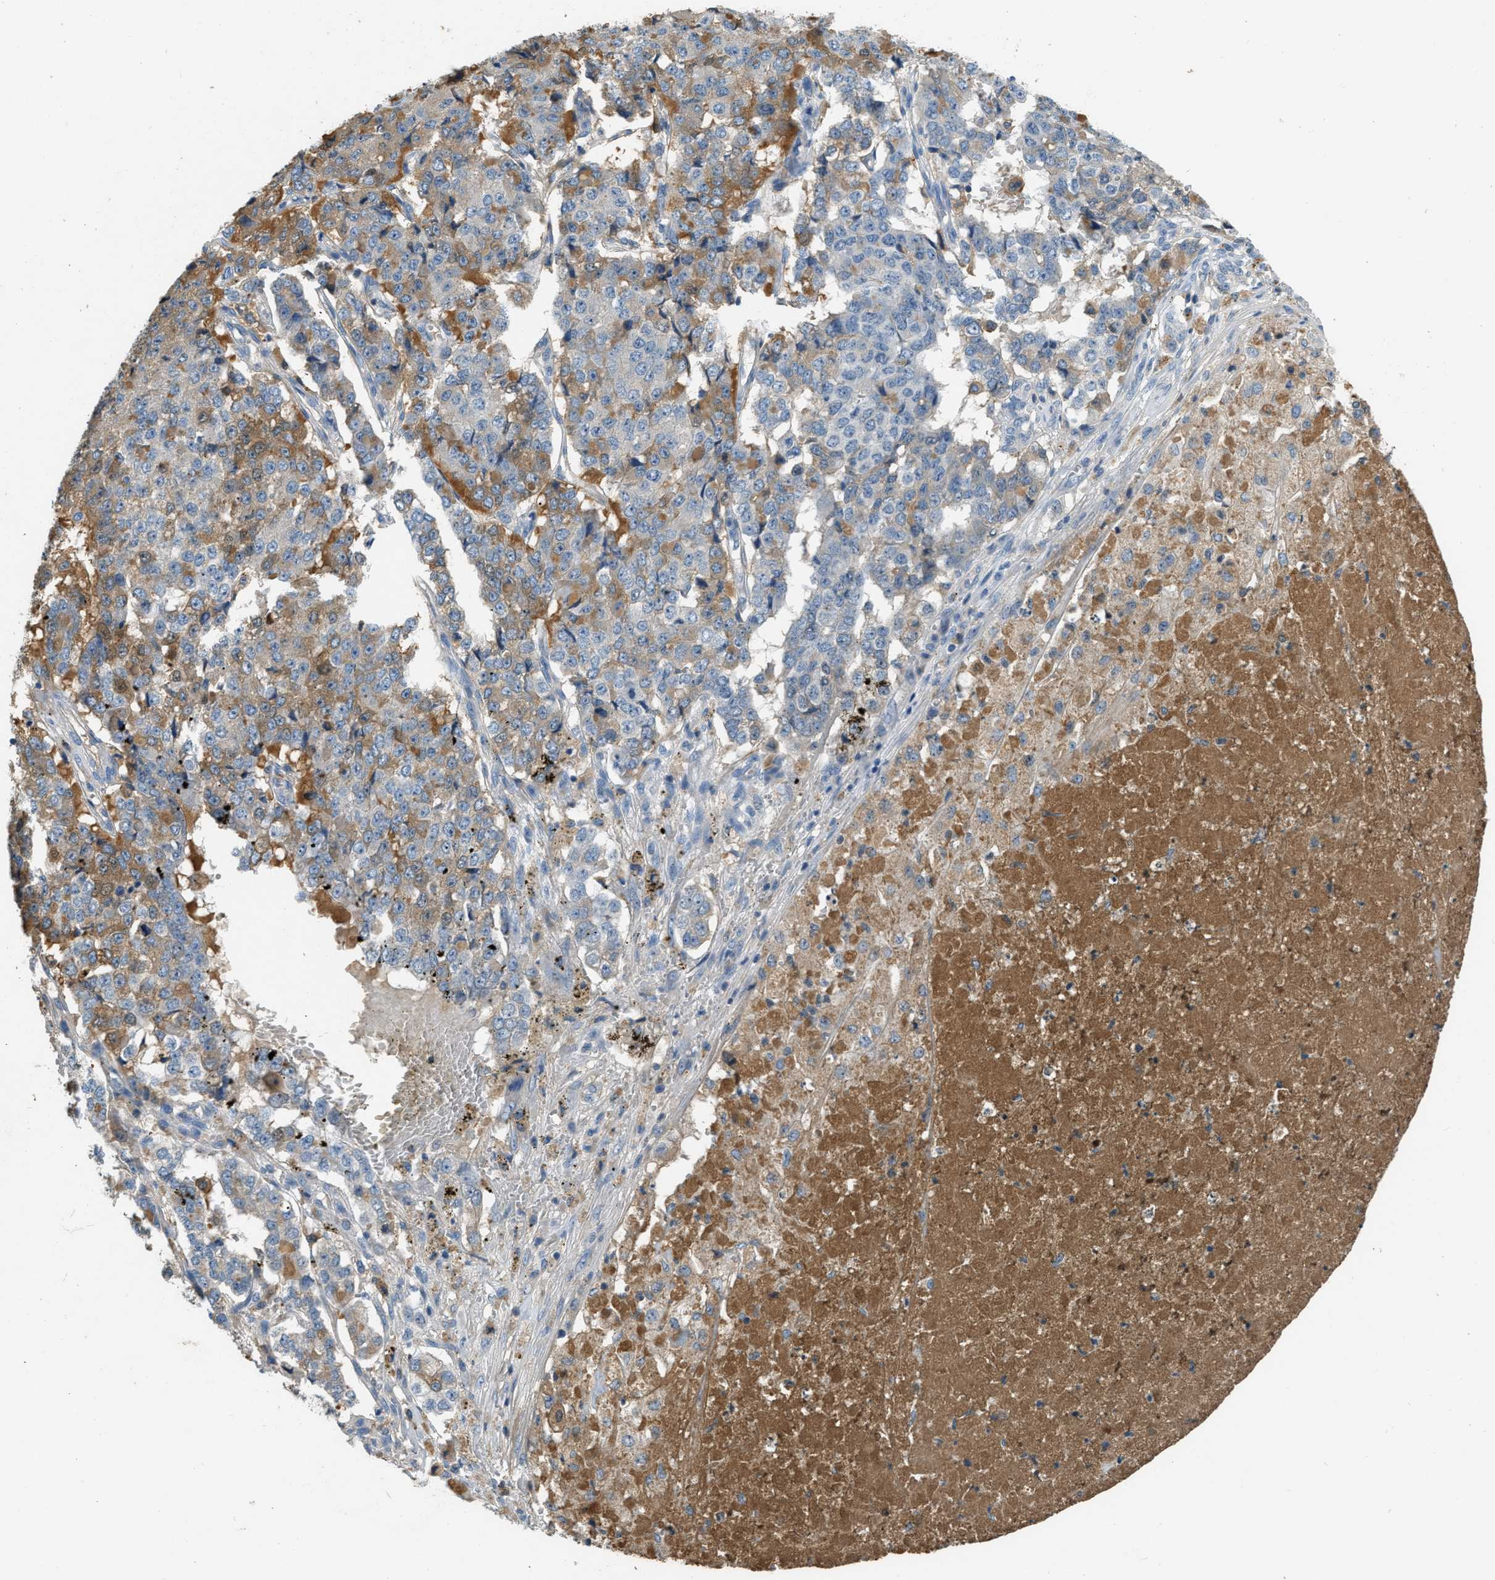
{"staining": {"intensity": "moderate", "quantity": "<25%", "location": "cytoplasmic/membranous"}, "tissue": "pancreatic cancer", "cell_type": "Tumor cells", "image_type": "cancer", "snomed": [{"axis": "morphology", "description": "Adenocarcinoma, NOS"}, {"axis": "topography", "description": "Pancreas"}], "caption": "IHC staining of pancreatic adenocarcinoma, which demonstrates low levels of moderate cytoplasmic/membranous expression in about <25% of tumor cells indicating moderate cytoplasmic/membranous protein staining. The staining was performed using DAB (3,3'-diaminobenzidine) (brown) for protein detection and nuclei were counterstained in hematoxylin (blue).", "gene": "STC1", "patient": {"sex": "male", "age": 50}}